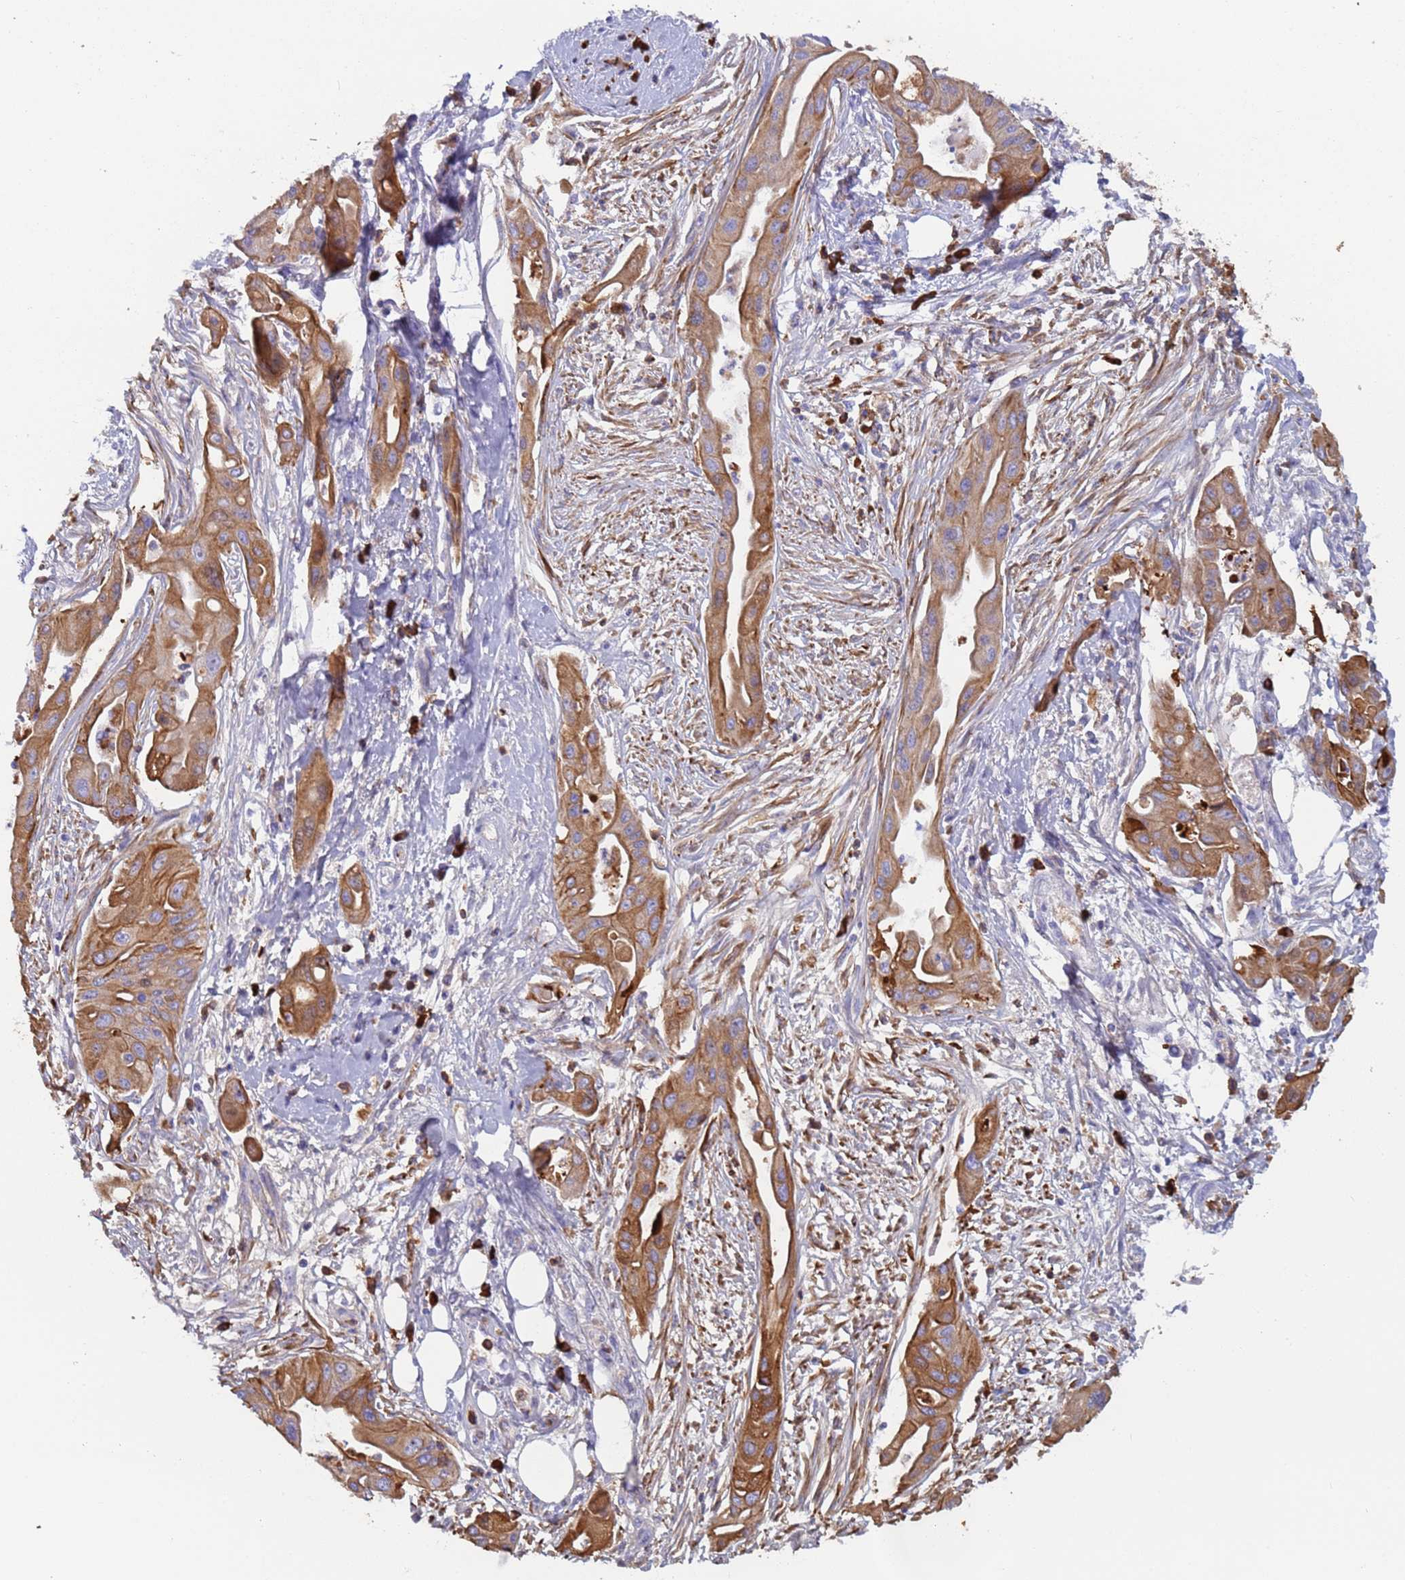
{"staining": {"intensity": "moderate", "quantity": ">75%", "location": "cytoplasmic/membranous"}, "tissue": "ovarian cancer", "cell_type": "Tumor cells", "image_type": "cancer", "snomed": [{"axis": "morphology", "description": "Cystadenocarcinoma, mucinous, NOS"}, {"axis": "topography", "description": "Ovary"}], "caption": "Protein staining of mucinous cystadenocarcinoma (ovarian) tissue demonstrates moderate cytoplasmic/membranous staining in approximately >75% of tumor cells.", "gene": "CYSLTR2", "patient": {"sex": "female", "age": 70}}